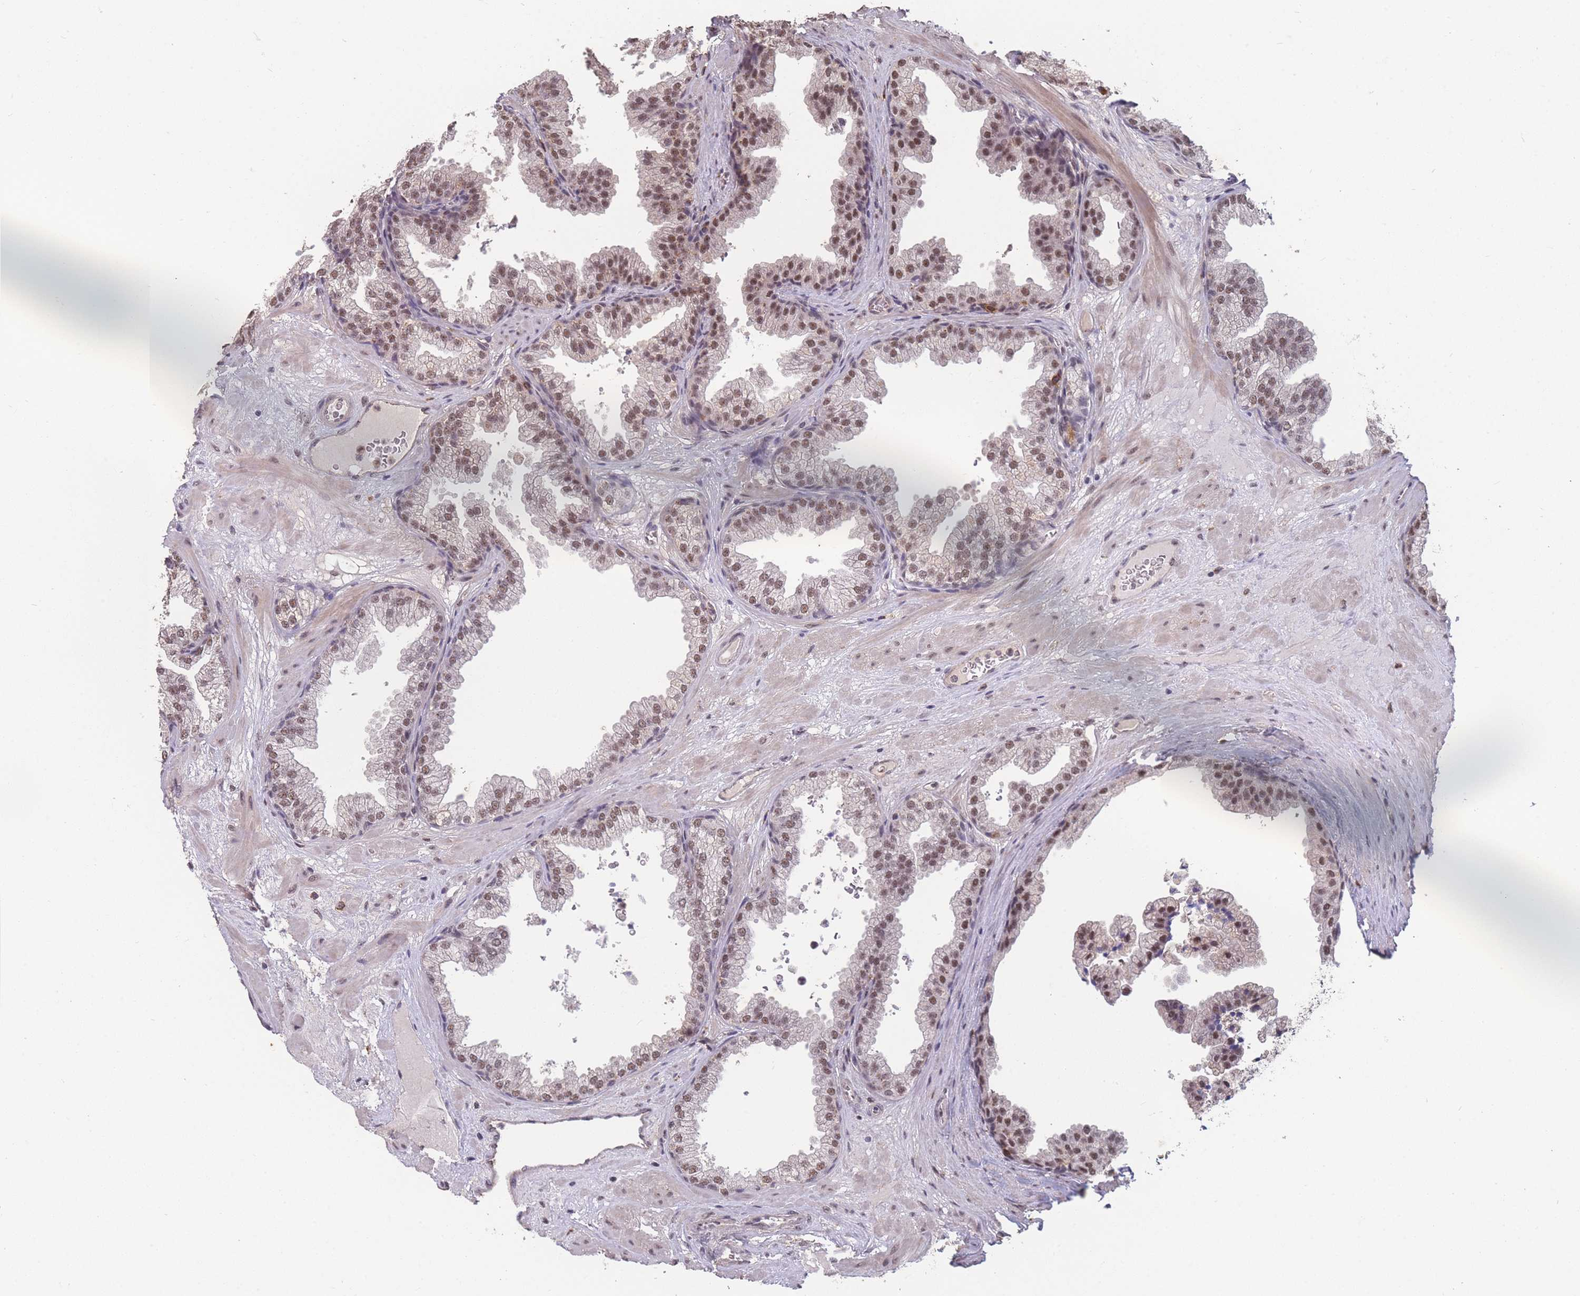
{"staining": {"intensity": "moderate", "quantity": ">75%", "location": "nuclear"}, "tissue": "prostate", "cell_type": "Glandular cells", "image_type": "normal", "snomed": [{"axis": "morphology", "description": "Normal tissue, NOS"}, {"axis": "topography", "description": "Prostate"}], "caption": "IHC image of normal human prostate stained for a protein (brown), which exhibits medium levels of moderate nuclear positivity in approximately >75% of glandular cells.", "gene": "SNRPA1", "patient": {"sex": "male", "age": 37}}